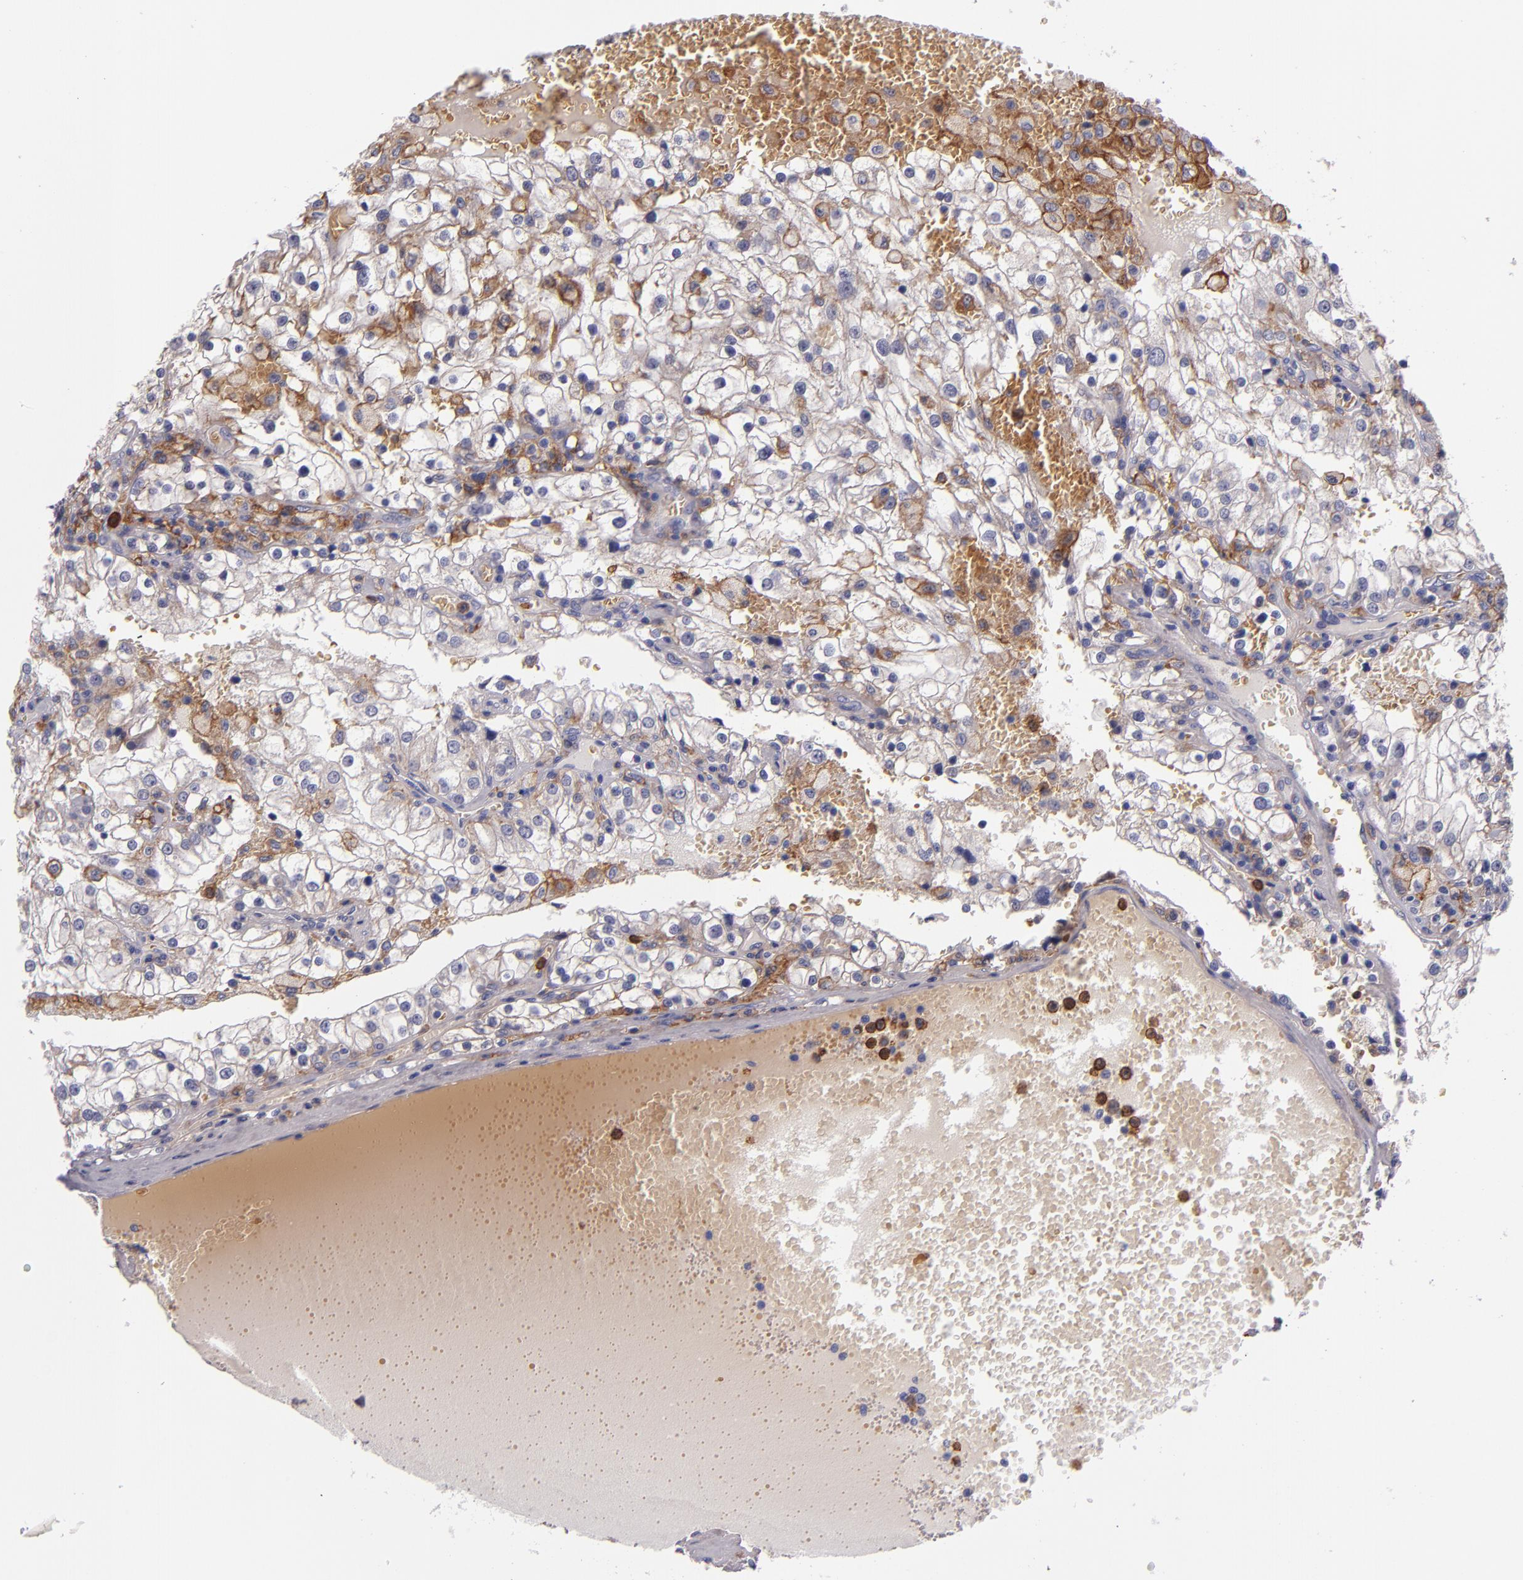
{"staining": {"intensity": "moderate", "quantity": "<25%", "location": "cytoplasmic/membranous"}, "tissue": "renal cancer", "cell_type": "Tumor cells", "image_type": "cancer", "snomed": [{"axis": "morphology", "description": "Adenocarcinoma, NOS"}, {"axis": "topography", "description": "Kidney"}], "caption": "A brown stain highlights moderate cytoplasmic/membranous expression of a protein in human renal adenocarcinoma tumor cells. (Brightfield microscopy of DAB IHC at high magnification).", "gene": "C5AR1", "patient": {"sex": "female", "age": 74}}